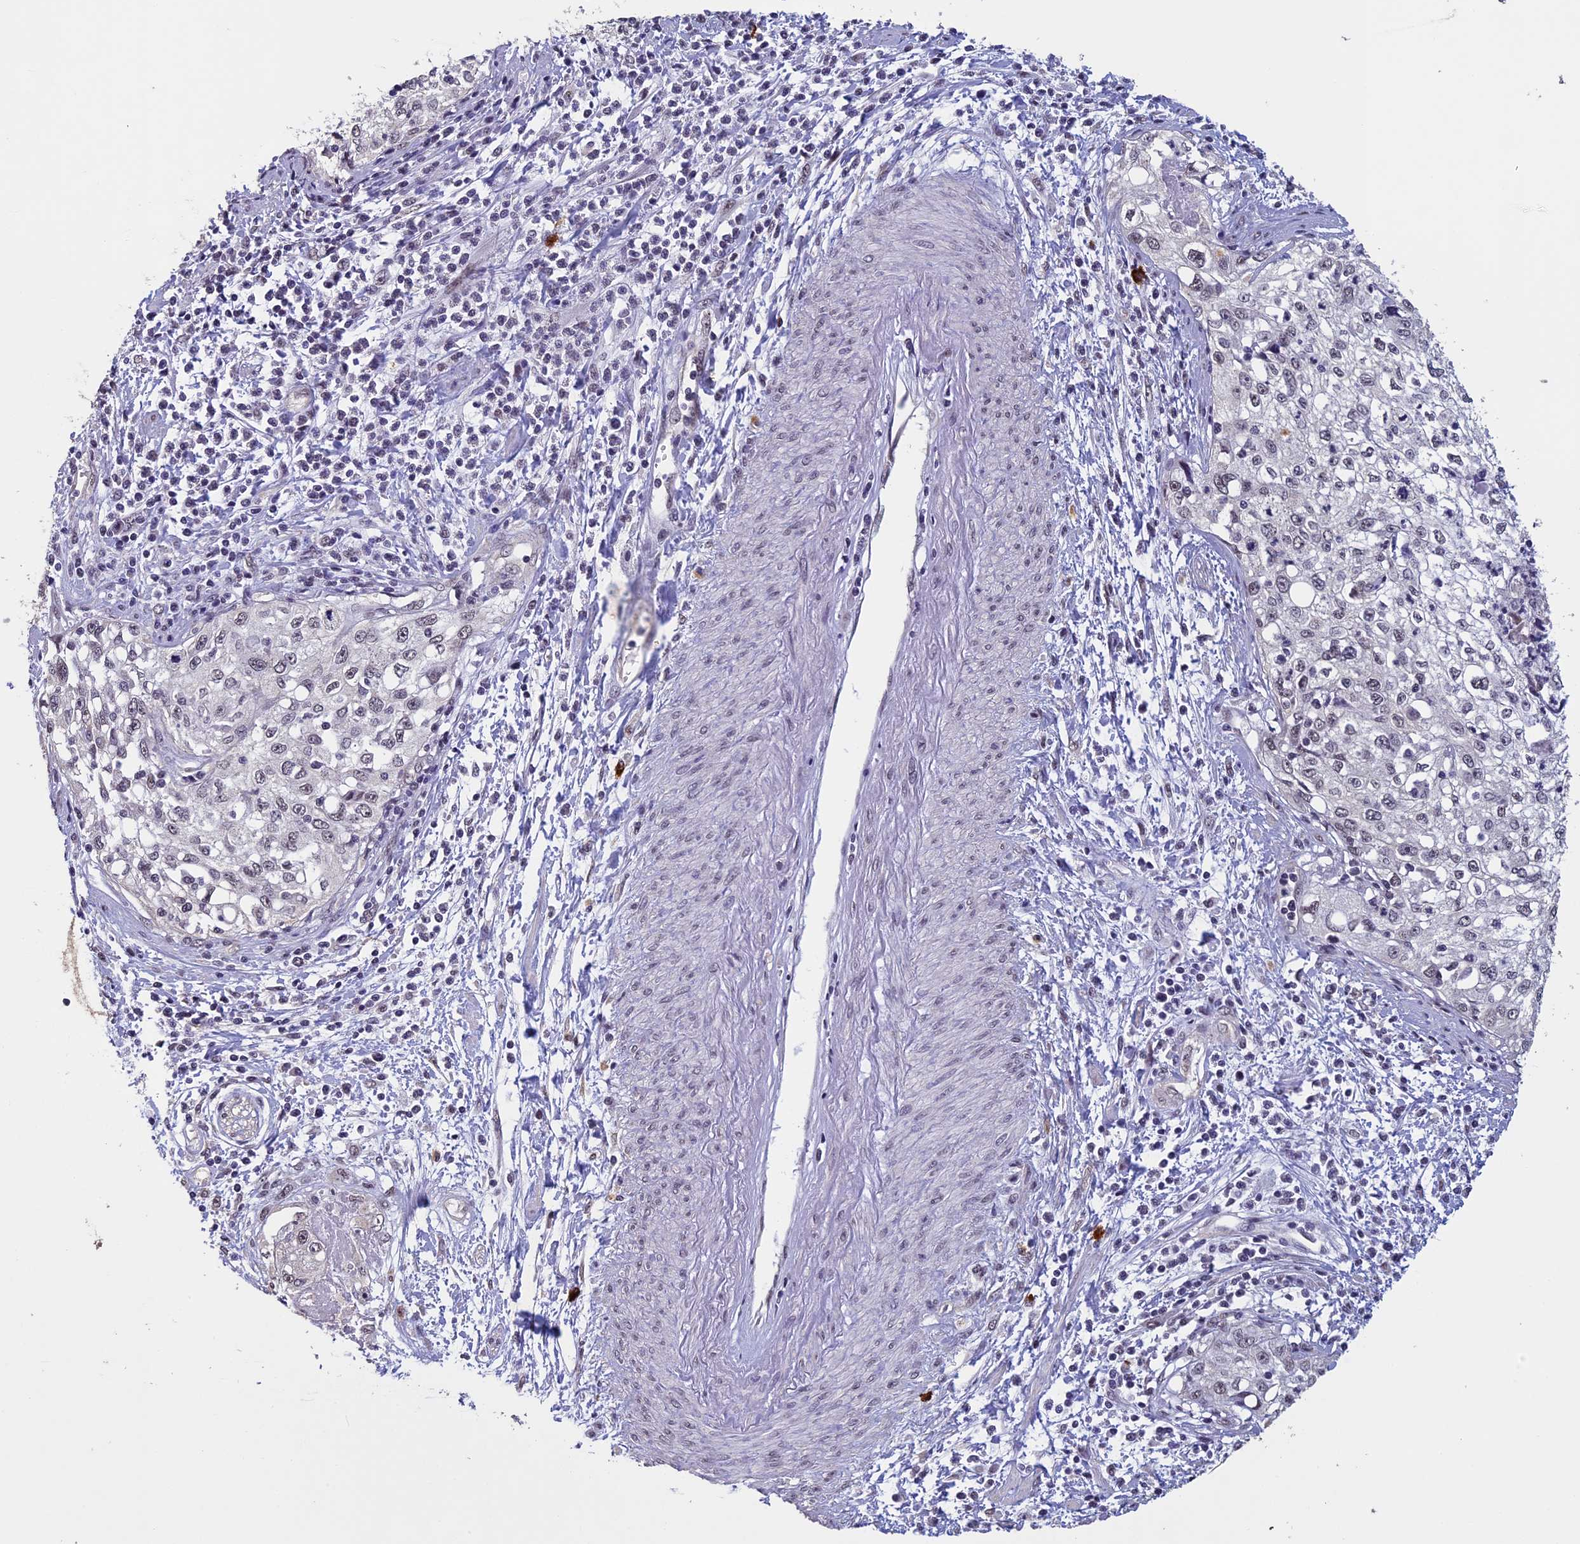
{"staining": {"intensity": "weak", "quantity": "<25%", "location": "nuclear"}, "tissue": "cervical cancer", "cell_type": "Tumor cells", "image_type": "cancer", "snomed": [{"axis": "morphology", "description": "Squamous cell carcinoma, NOS"}, {"axis": "topography", "description": "Cervix"}], "caption": "Immunohistochemistry photomicrograph of neoplastic tissue: cervical cancer (squamous cell carcinoma) stained with DAB (3,3'-diaminobenzidine) displays no significant protein positivity in tumor cells.", "gene": "RNF40", "patient": {"sex": "female", "age": 57}}